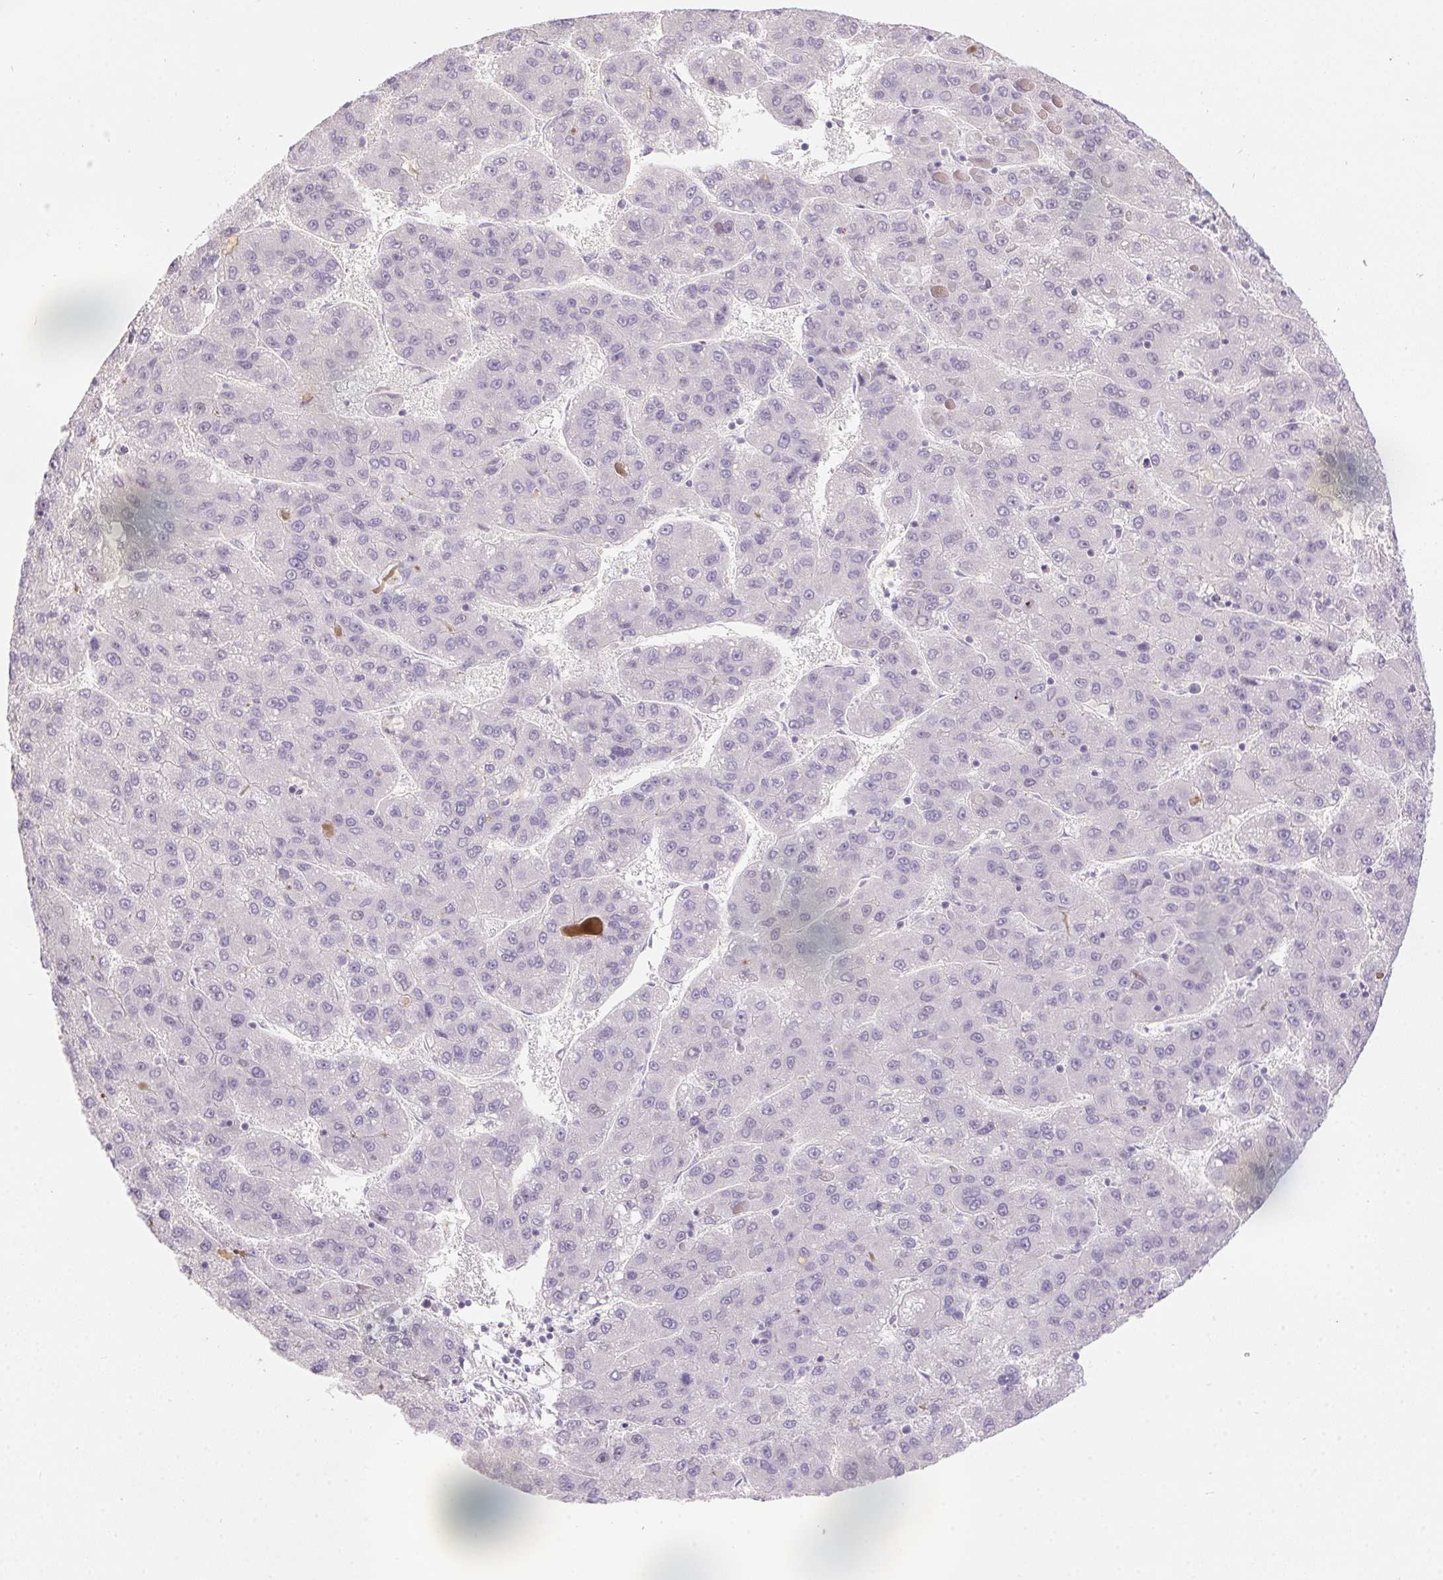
{"staining": {"intensity": "negative", "quantity": "none", "location": "none"}, "tissue": "liver cancer", "cell_type": "Tumor cells", "image_type": "cancer", "snomed": [{"axis": "morphology", "description": "Carcinoma, Hepatocellular, NOS"}, {"axis": "topography", "description": "Liver"}], "caption": "DAB (3,3'-diaminobenzidine) immunohistochemical staining of liver cancer (hepatocellular carcinoma) shows no significant staining in tumor cells.", "gene": "SP9", "patient": {"sex": "female", "age": 82}}